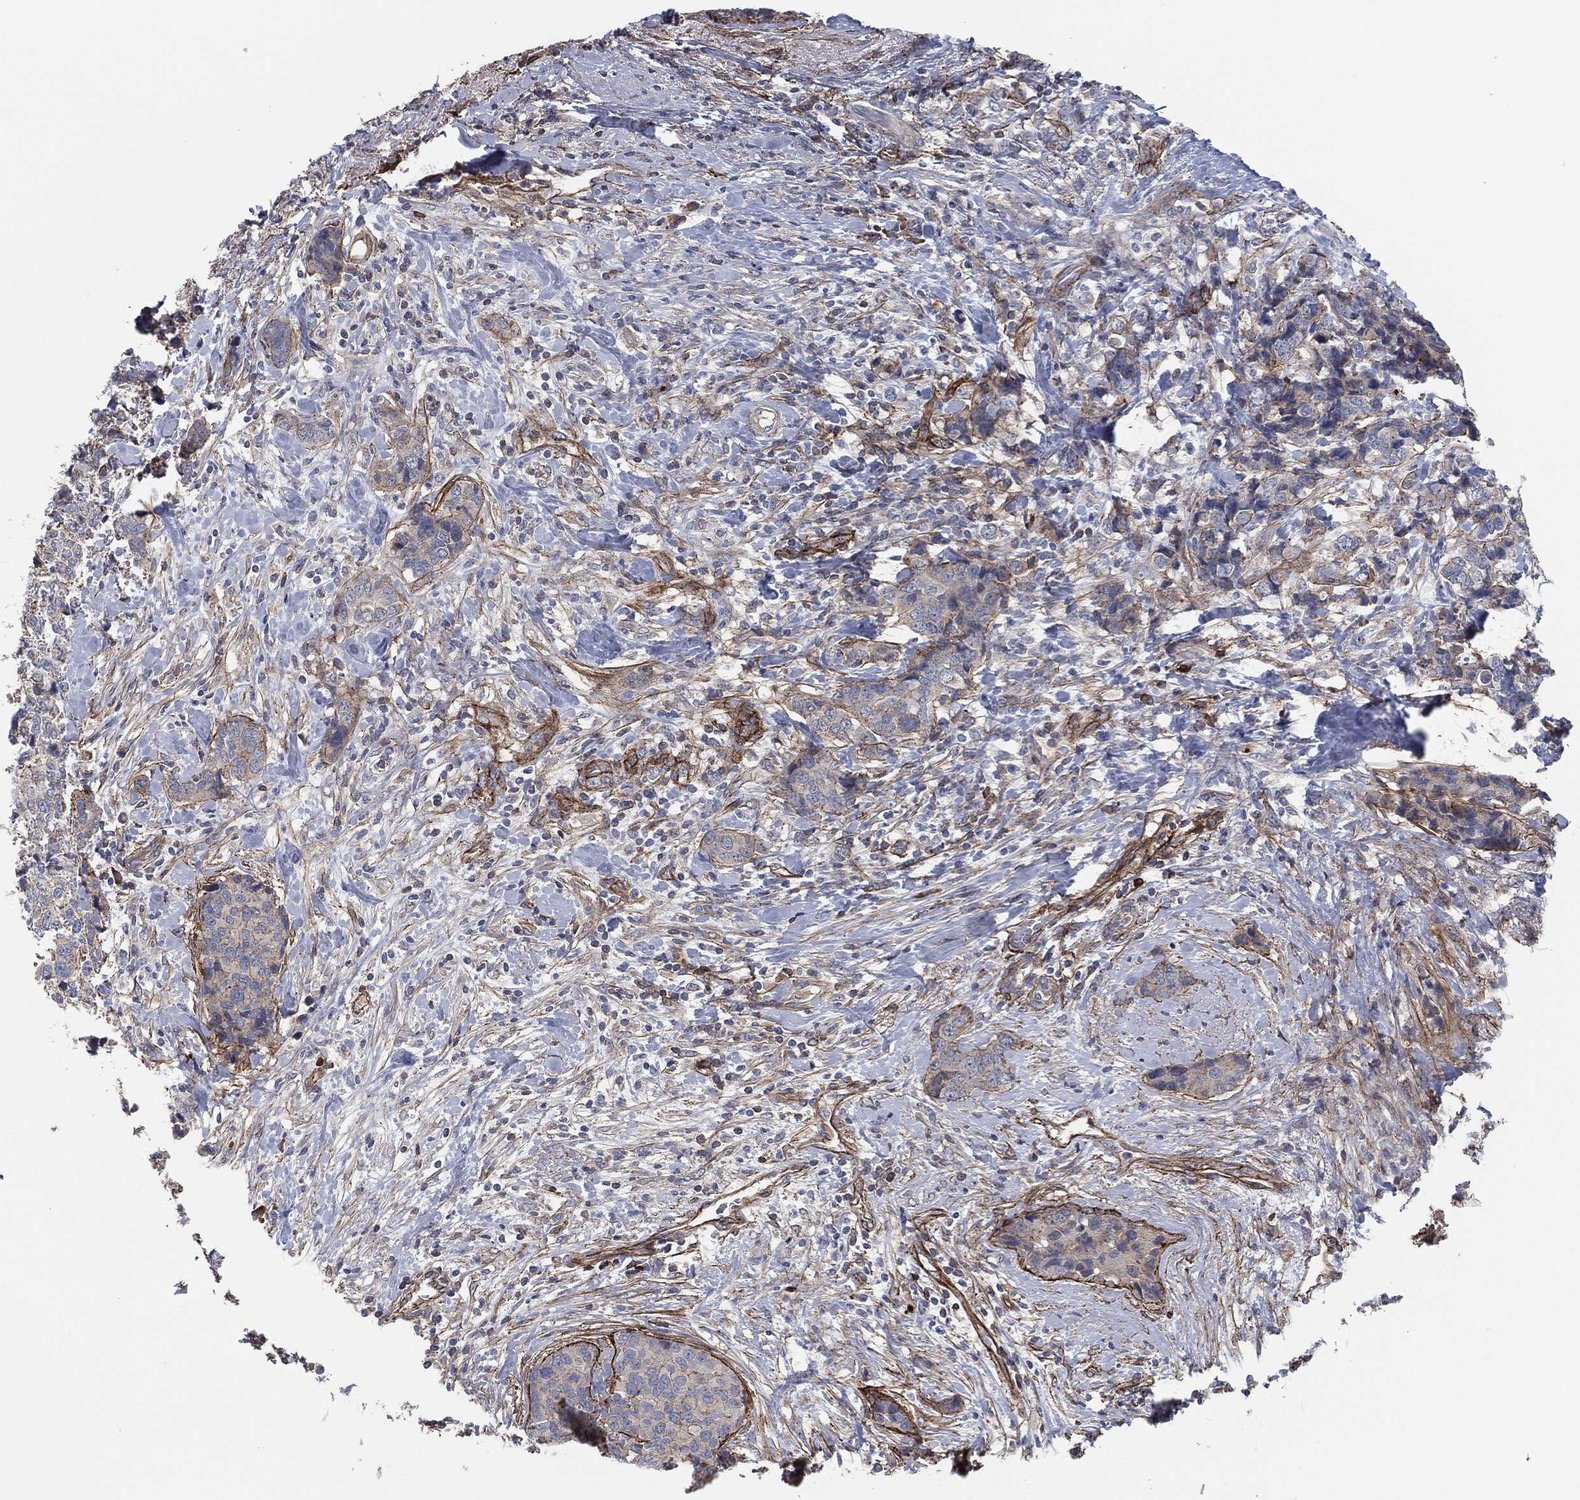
{"staining": {"intensity": "negative", "quantity": "none", "location": "none"}, "tissue": "breast cancer", "cell_type": "Tumor cells", "image_type": "cancer", "snomed": [{"axis": "morphology", "description": "Lobular carcinoma"}, {"axis": "topography", "description": "Breast"}], "caption": "This is a photomicrograph of immunohistochemistry staining of breast cancer, which shows no positivity in tumor cells. (DAB (3,3'-diaminobenzidine) immunohistochemistry visualized using brightfield microscopy, high magnification).", "gene": "SVIL", "patient": {"sex": "female", "age": 59}}